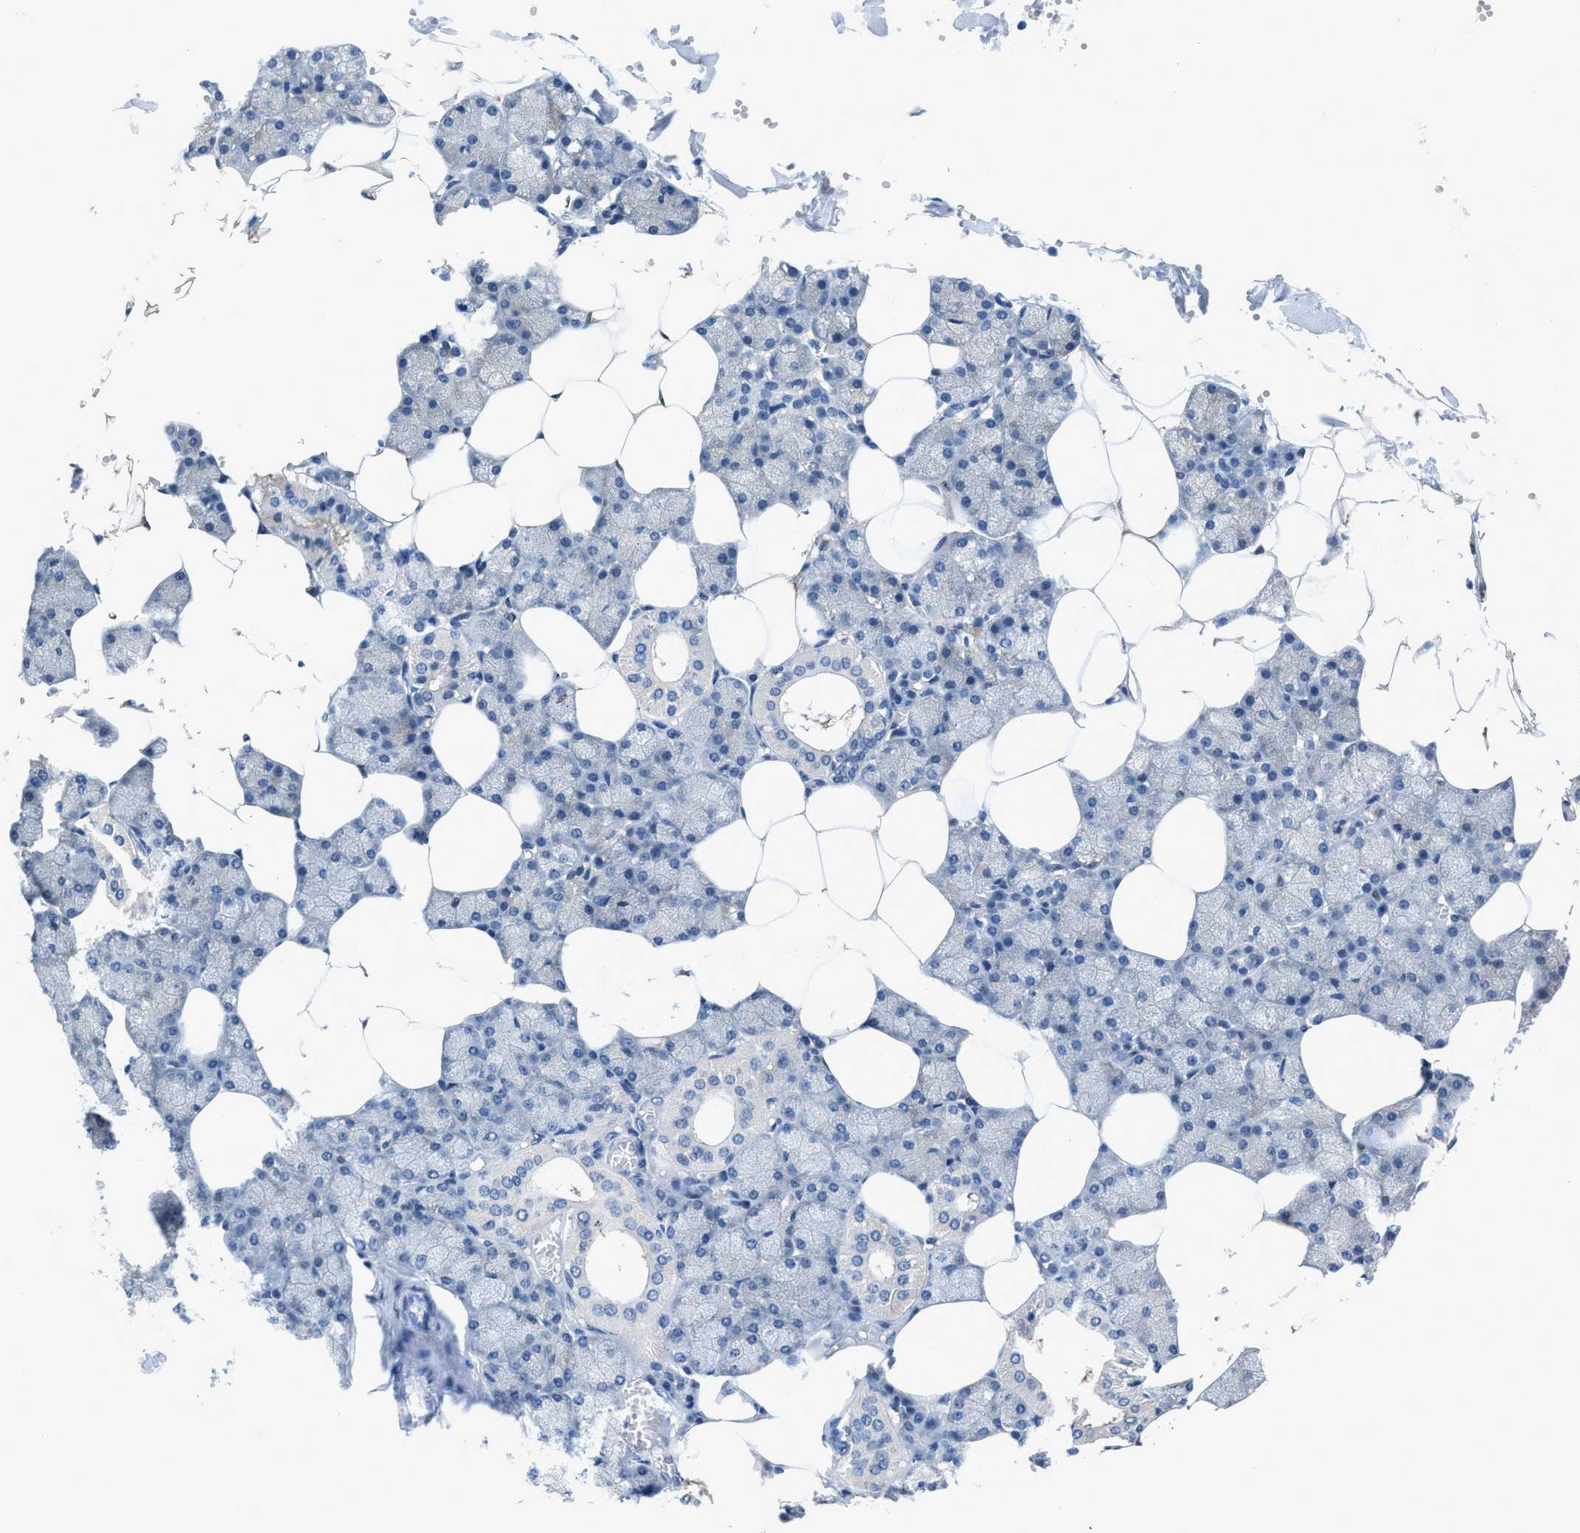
{"staining": {"intensity": "negative", "quantity": "none", "location": "none"}, "tissue": "salivary gland", "cell_type": "Glandular cells", "image_type": "normal", "snomed": [{"axis": "morphology", "description": "Normal tissue, NOS"}, {"axis": "topography", "description": "Salivary gland"}], "caption": "This photomicrograph is of benign salivary gland stained with immunohistochemistry (IHC) to label a protein in brown with the nuclei are counter-stained blue. There is no positivity in glandular cells. (Stains: DAB (3,3'-diaminobenzidine) immunohistochemistry (IHC) with hematoxylin counter stain, Microscopy: brightfield microscopy at high magnification).", "gene": "NUDT5", "patient": {"sex": "male", "age": 62}}